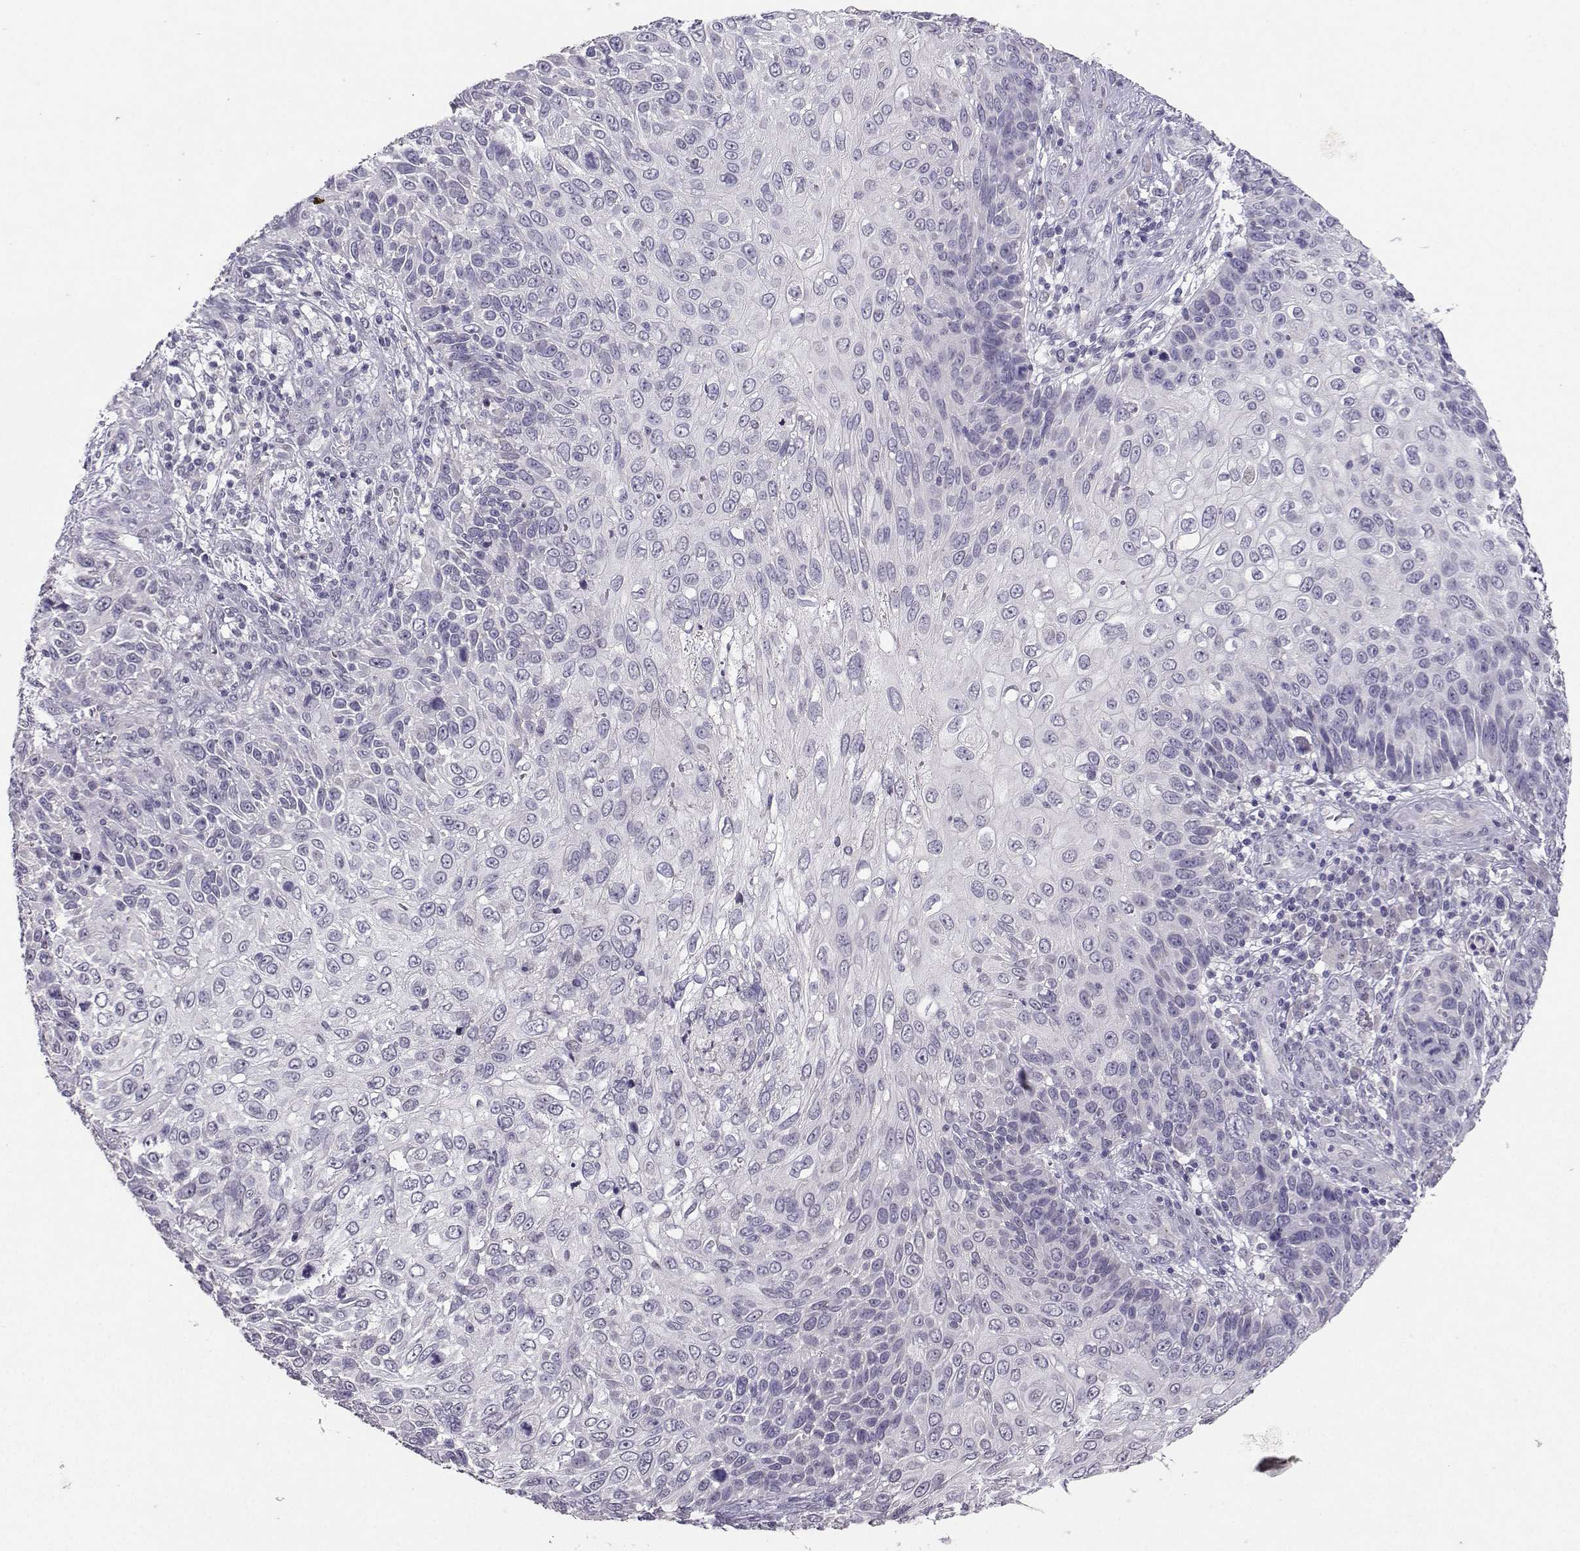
{"staining": {"intensity": "negative", "quantity": "none", "location": "none"}, "tissue": "skin cancer", "cell_type": "Tumor cells", "image_type": "cancer", "snomed": [{"axis": "morphology", "description": "Squamous cell carcinoma, NOS"}, {"axis": "topography", "description": "Skin"}], "caption": "IHC of squamous cell carcinoma (skin) reveals no positivity in tumor cells. (Brightfield microscopy of DAB IHC at high magnification).", "gene": "CARTPT", "patient": {"sex": "male", "age": 92}}